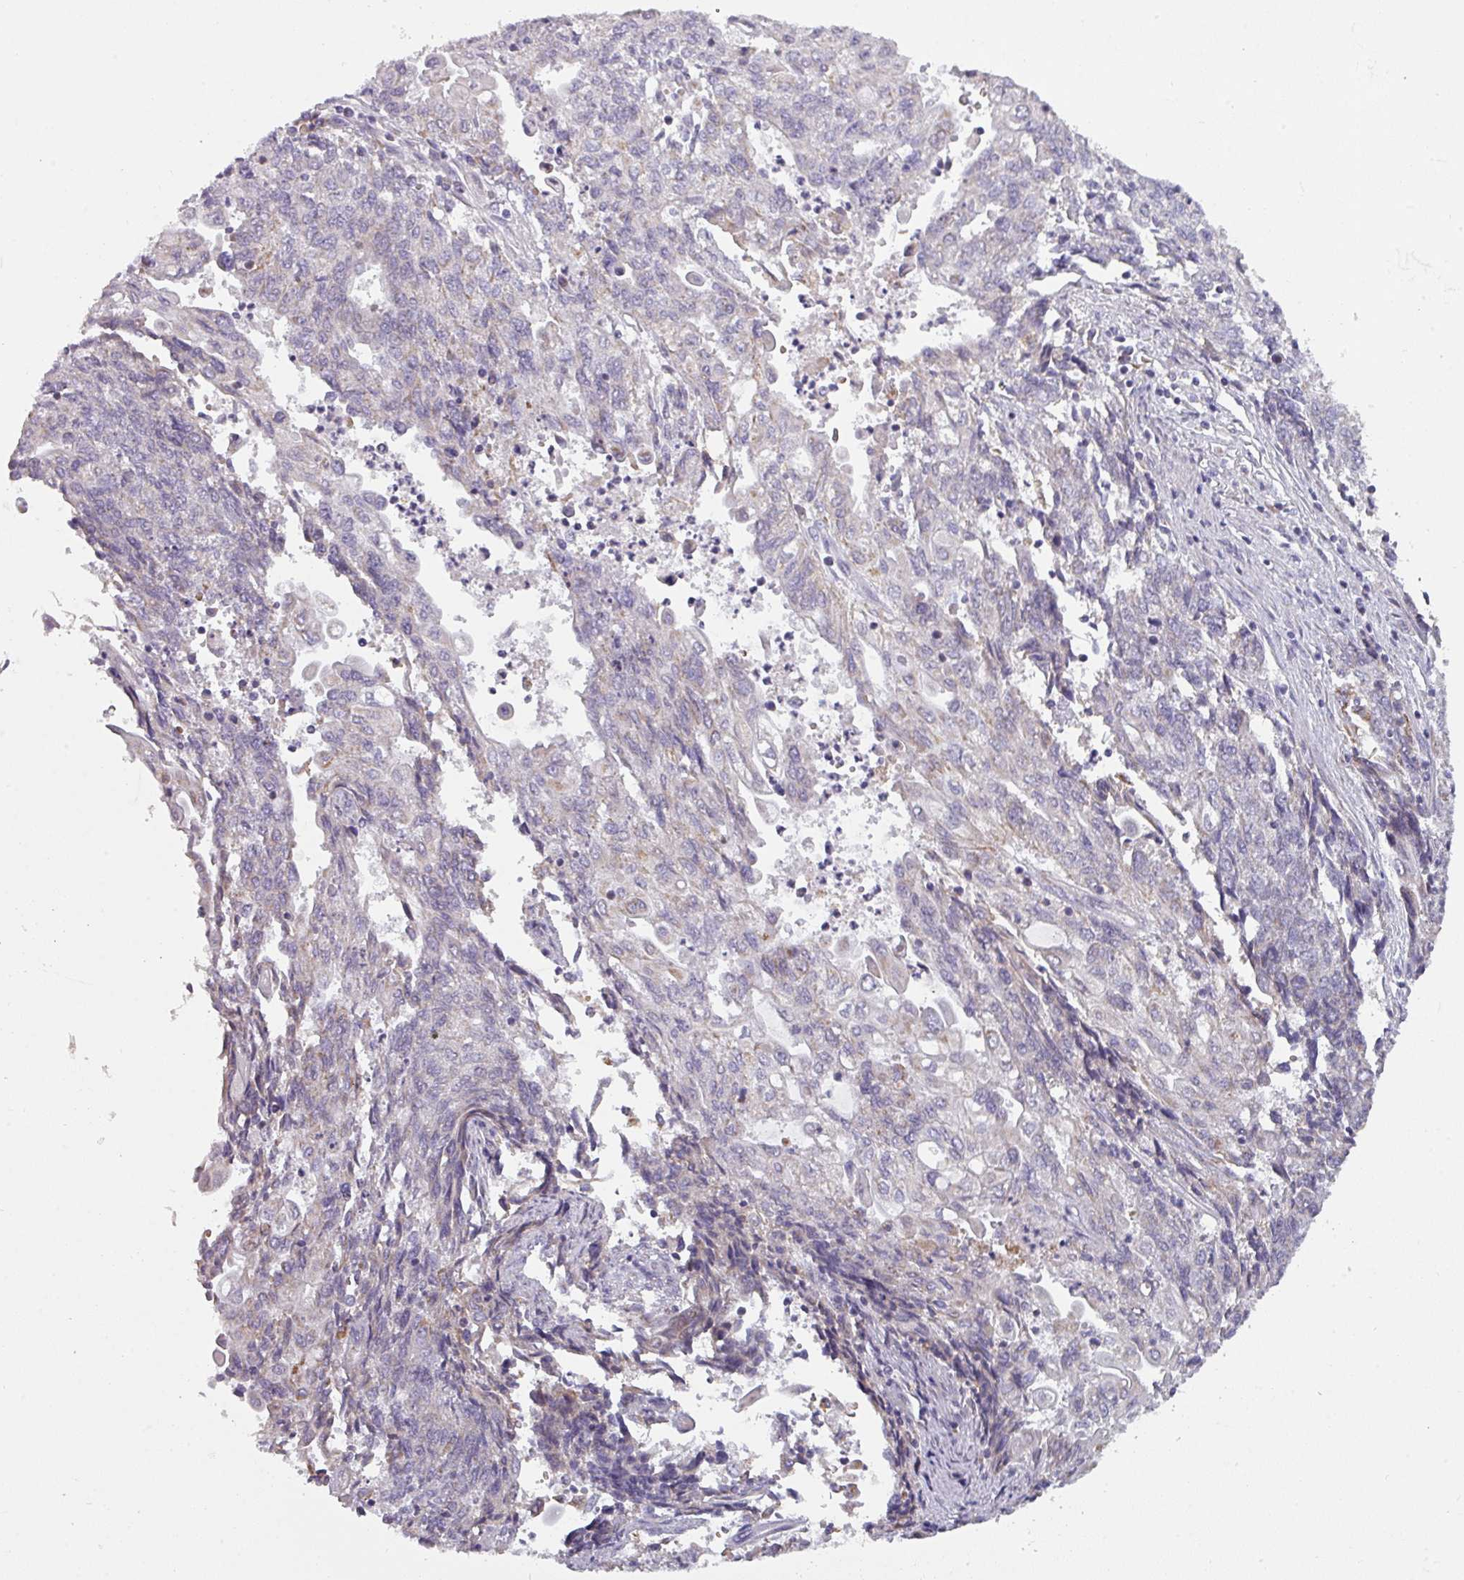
{"staining": {"intensity": "negative", "quantity": "none", "location": "none"}, "tissue": "endometrial cancer", "cell_type": "Tumor cells", "image_type": "cancer", "snomed": [{"axis": "morphology", "description": "Adenocarcinoma, NOS"}, {"axis": "topography", "description": "Endometrium"}], "caption": "A photomicrograph of adenocarcinoma (endometrial) stained for a protein displays no brown staining in tumor cells. (DAB (3,3'-diaminobenzidine) IHC visualized using brightfield microscopy, high magnification).", "gene": "C2orf68", "patient": {"sex": "female", "age": 54}}